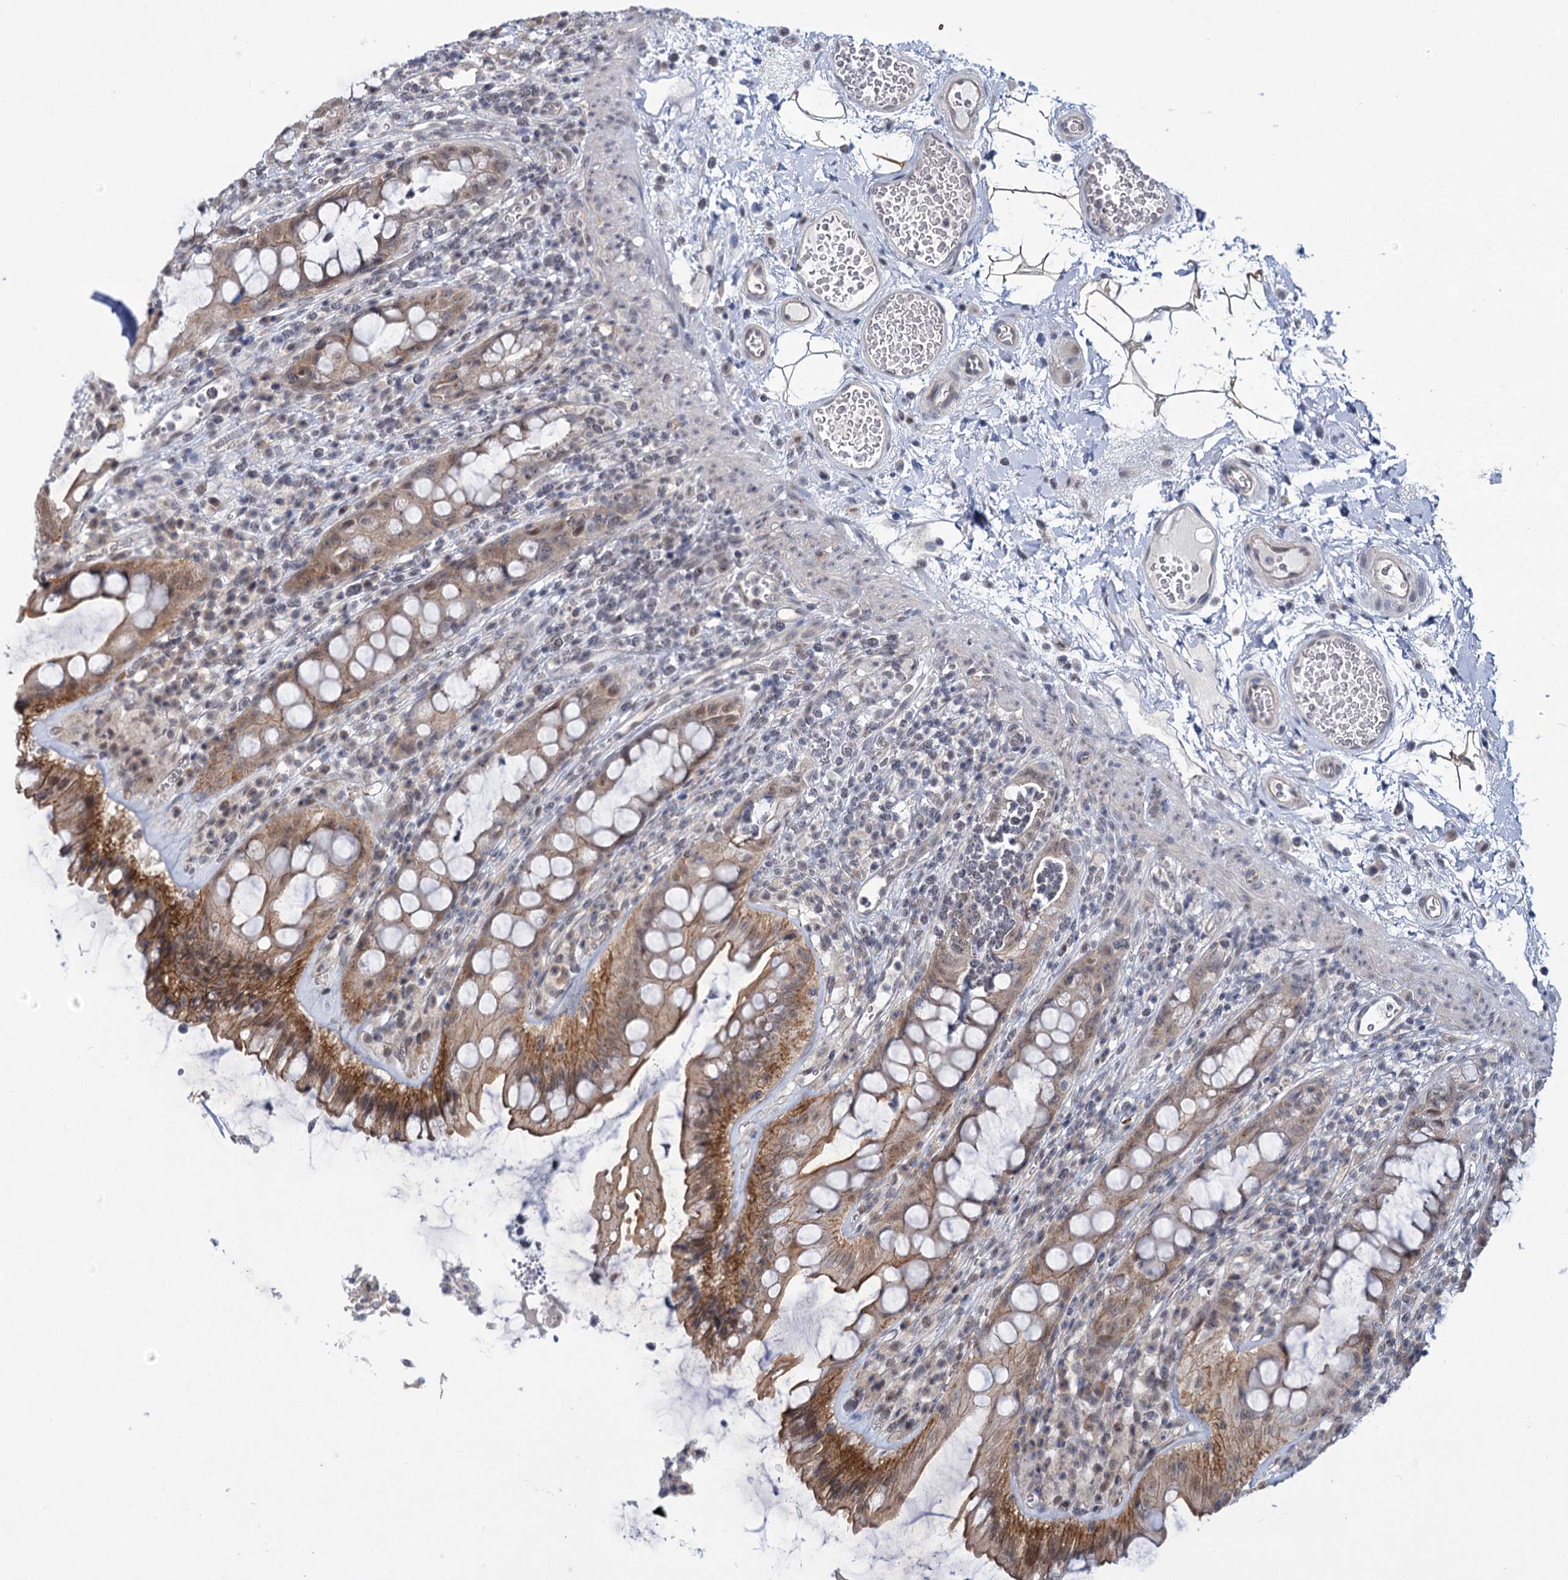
{"staining": {"intensity": "moderate", "quantity": ">75%", "location": "cytoplasmic/membranous,nuclear"}, "tissue": "rectum", "cell_type": "Glandular cells", "image_type": "normal", "snomed": [{"axis": "morphology", "description": "Normal tissue, NOS"}, {"axis": "topography", "description": "Rectum"}], "caption": "DAB immunohistochemical staining of benign rectum displays moderate cytoplasmic/membranous,nuclear protein staining in approximately >75% of glandular cells.", "gene": "MBLAC2", "patient": {"sex": "female", "age": 57}}